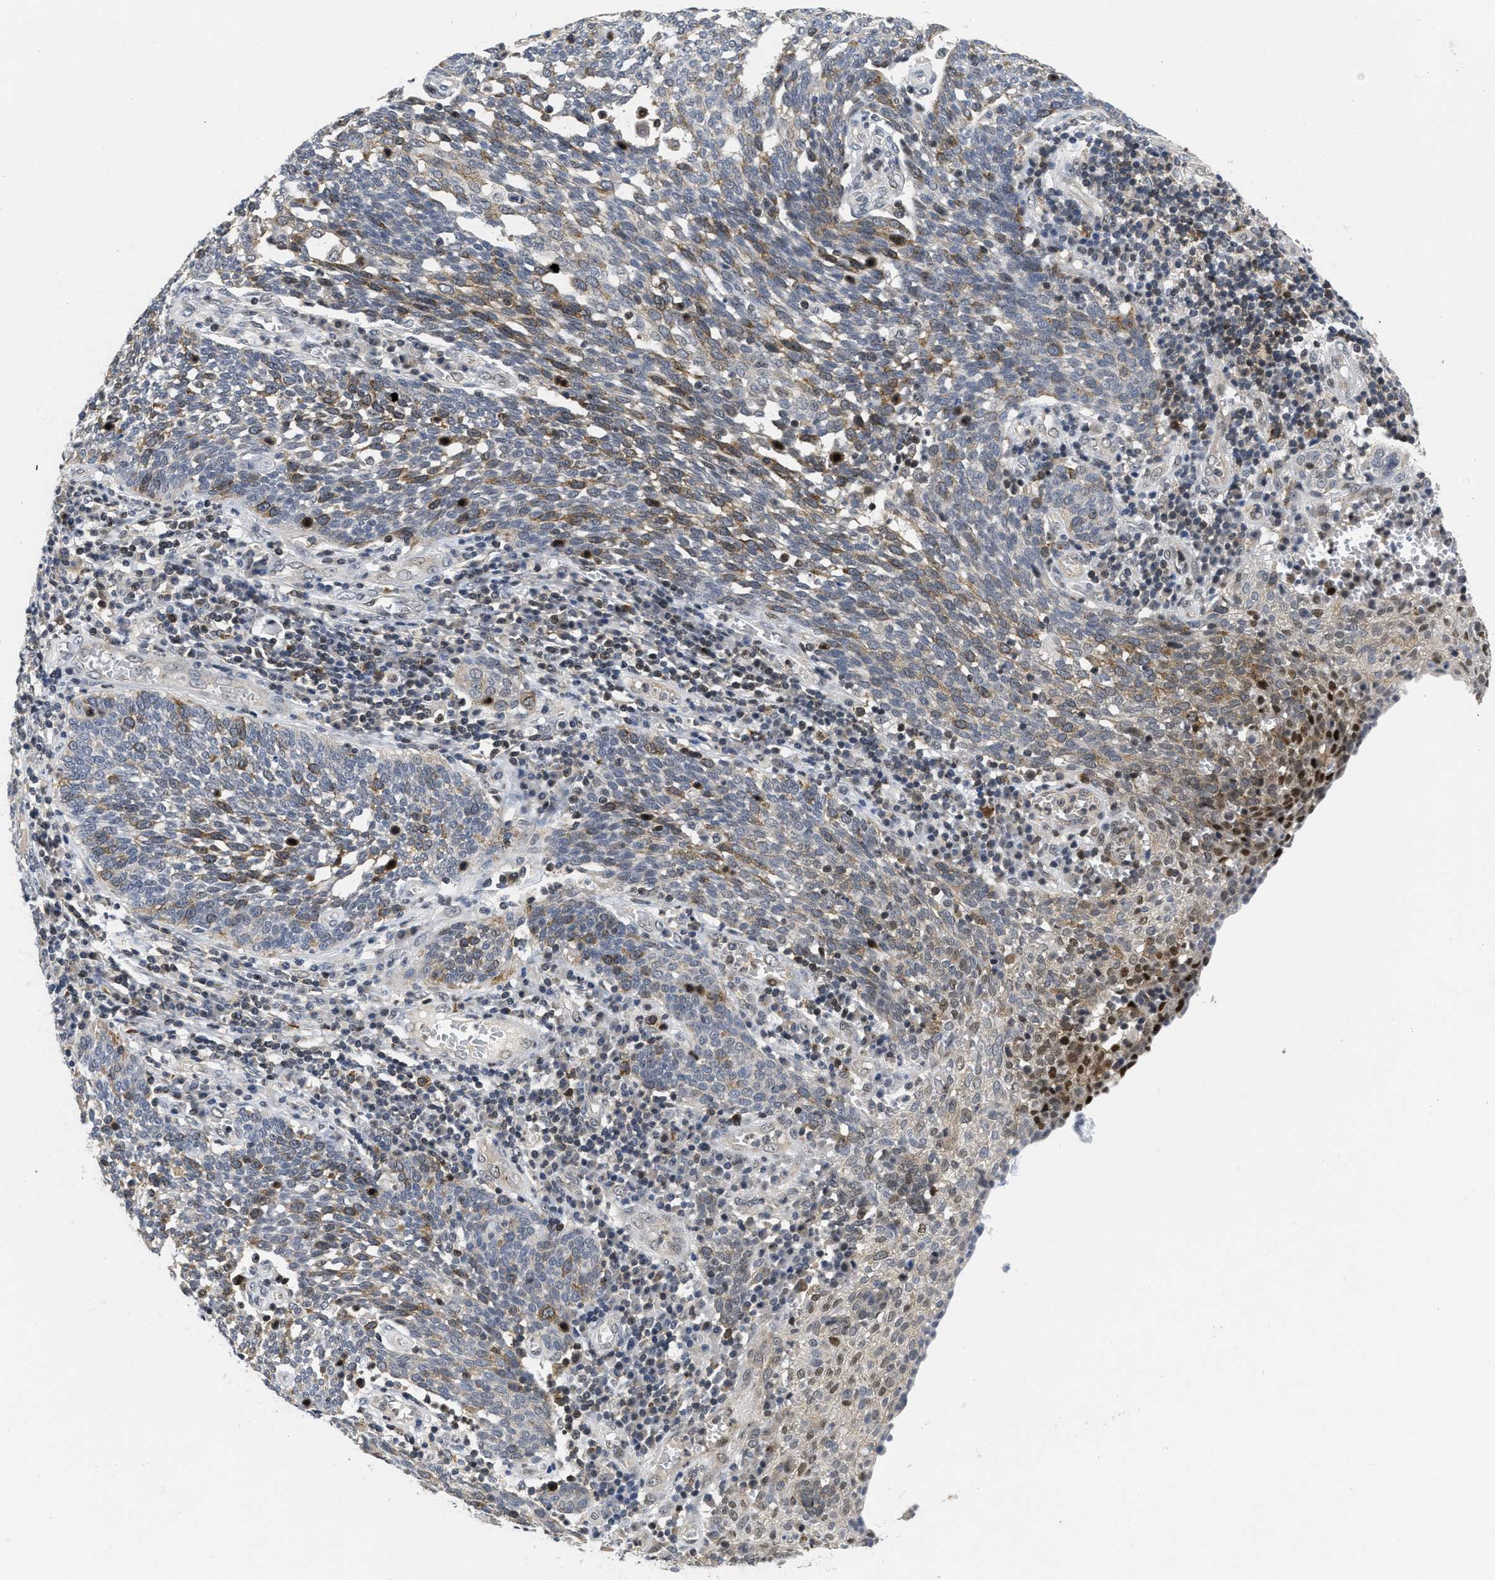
{"staining": {"intensity": "moderate", "quantity": "25%-75%", "location": "cytoplasmic/membranous"}, "tissue": "cervical cancer", "cell_type": "Tumor cells", "image_type": "cancer", "snomed": [{"axis": "morphology", "description": "Squamous cell carcinoma, NOS"}, {"axis": "topography", "description": "Cervix"}], "caption": "There is medium levels of moderate cytoplasmic/membranous staining in tumor cells of cervical cancer (squamous cell carcinoma), as demonstrated by immunohistochemical staining (brown color).", "gene": "HIF1A", "patient": {"sex": "female", "age": 34}}